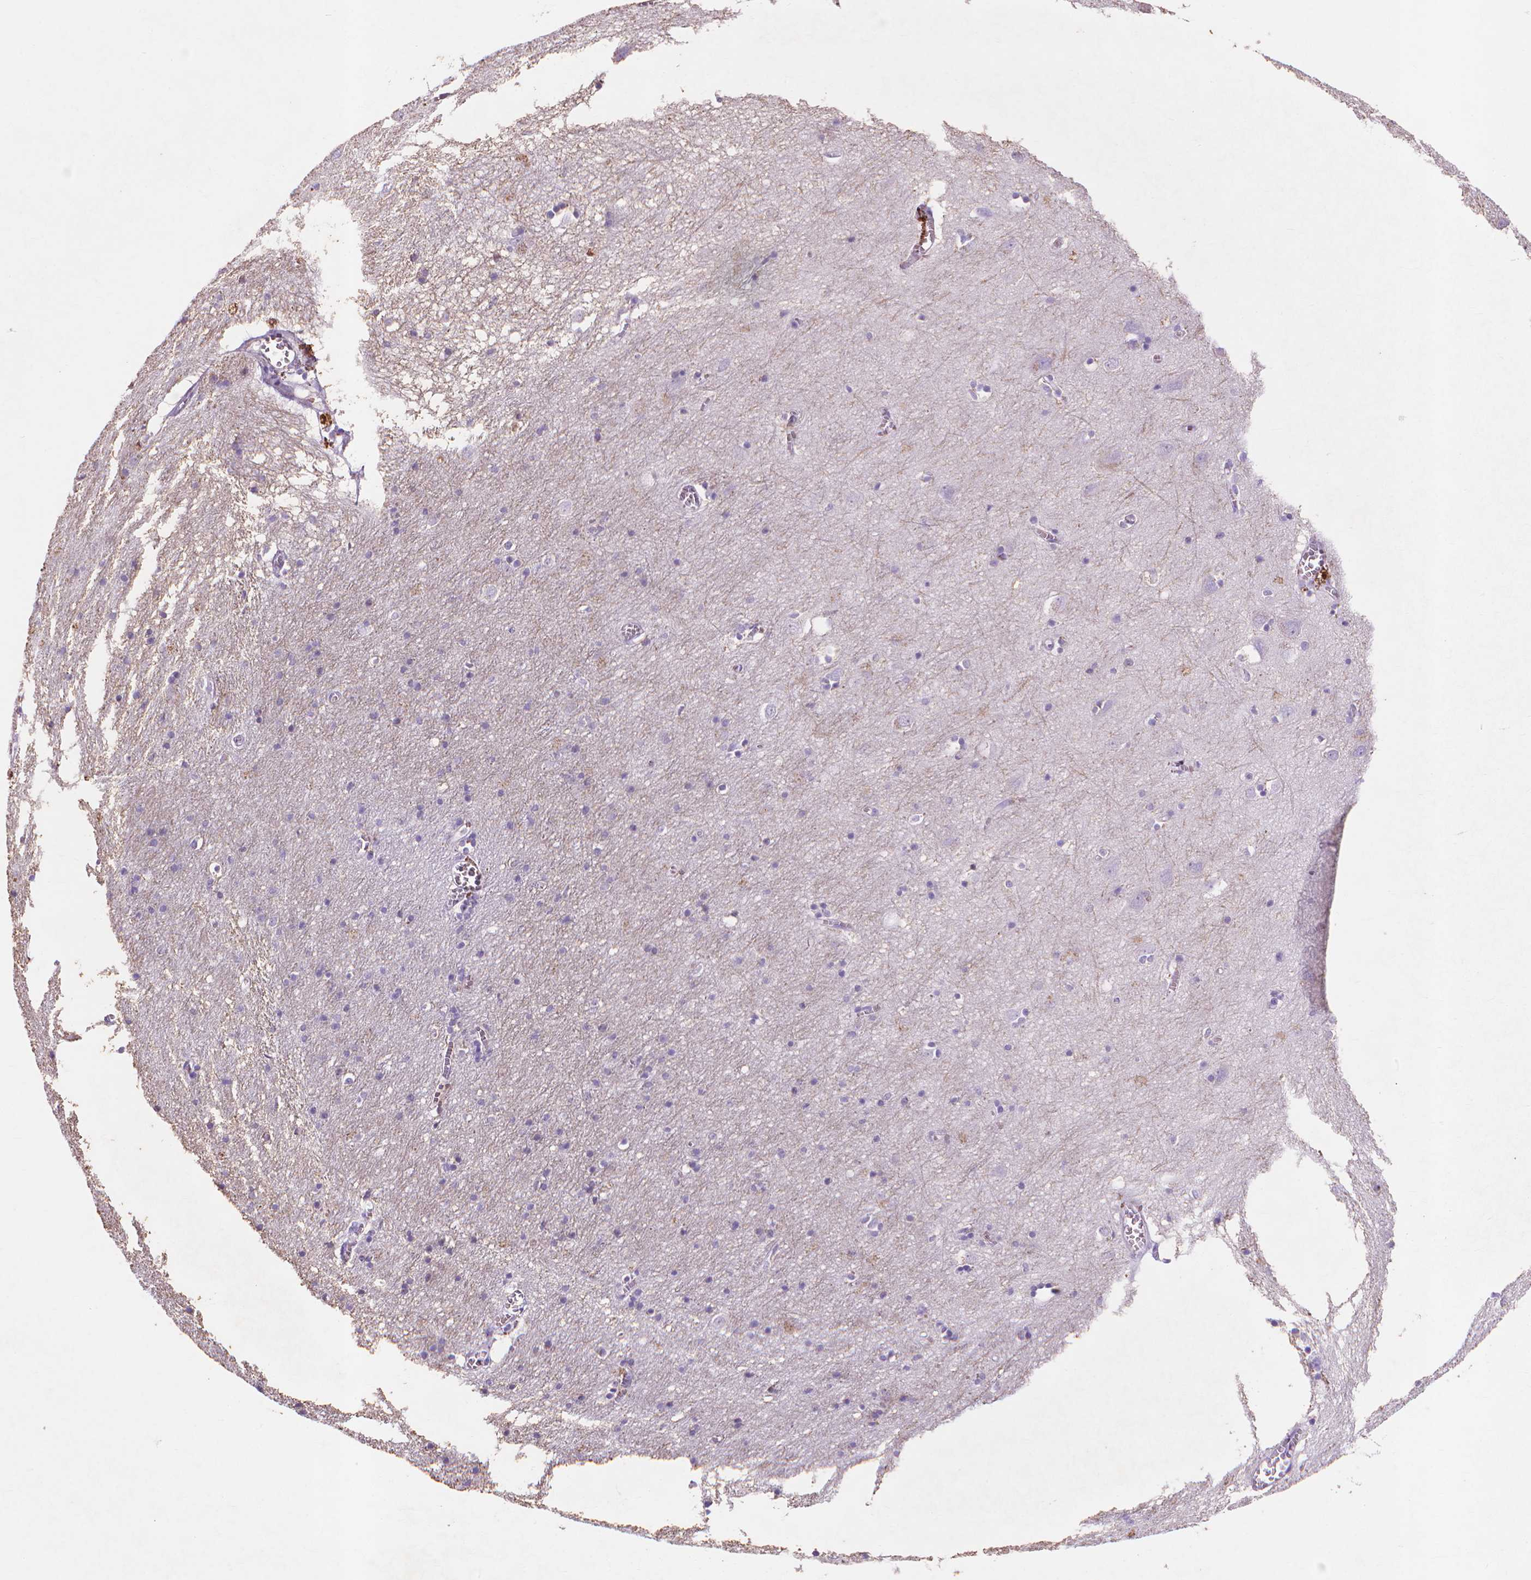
{"staining": {"intensity": "negative", "quantity": "none", "location": "none"}, "tissue": "cerebral cortex", "cell_type": "Endothelial cells", "image_type": "normal", "snomed": [{"axis": "morphology", "description": "Normal tissue, NOS"}, {"axis": "topography", "description": "Cerebral cortex"}], "caption": "The IHC micrograph has no significant positivity in endothelial cells of cerebral cortex.", "gene": "MMP11", "patient": {"sex": "male", "age": 70}}